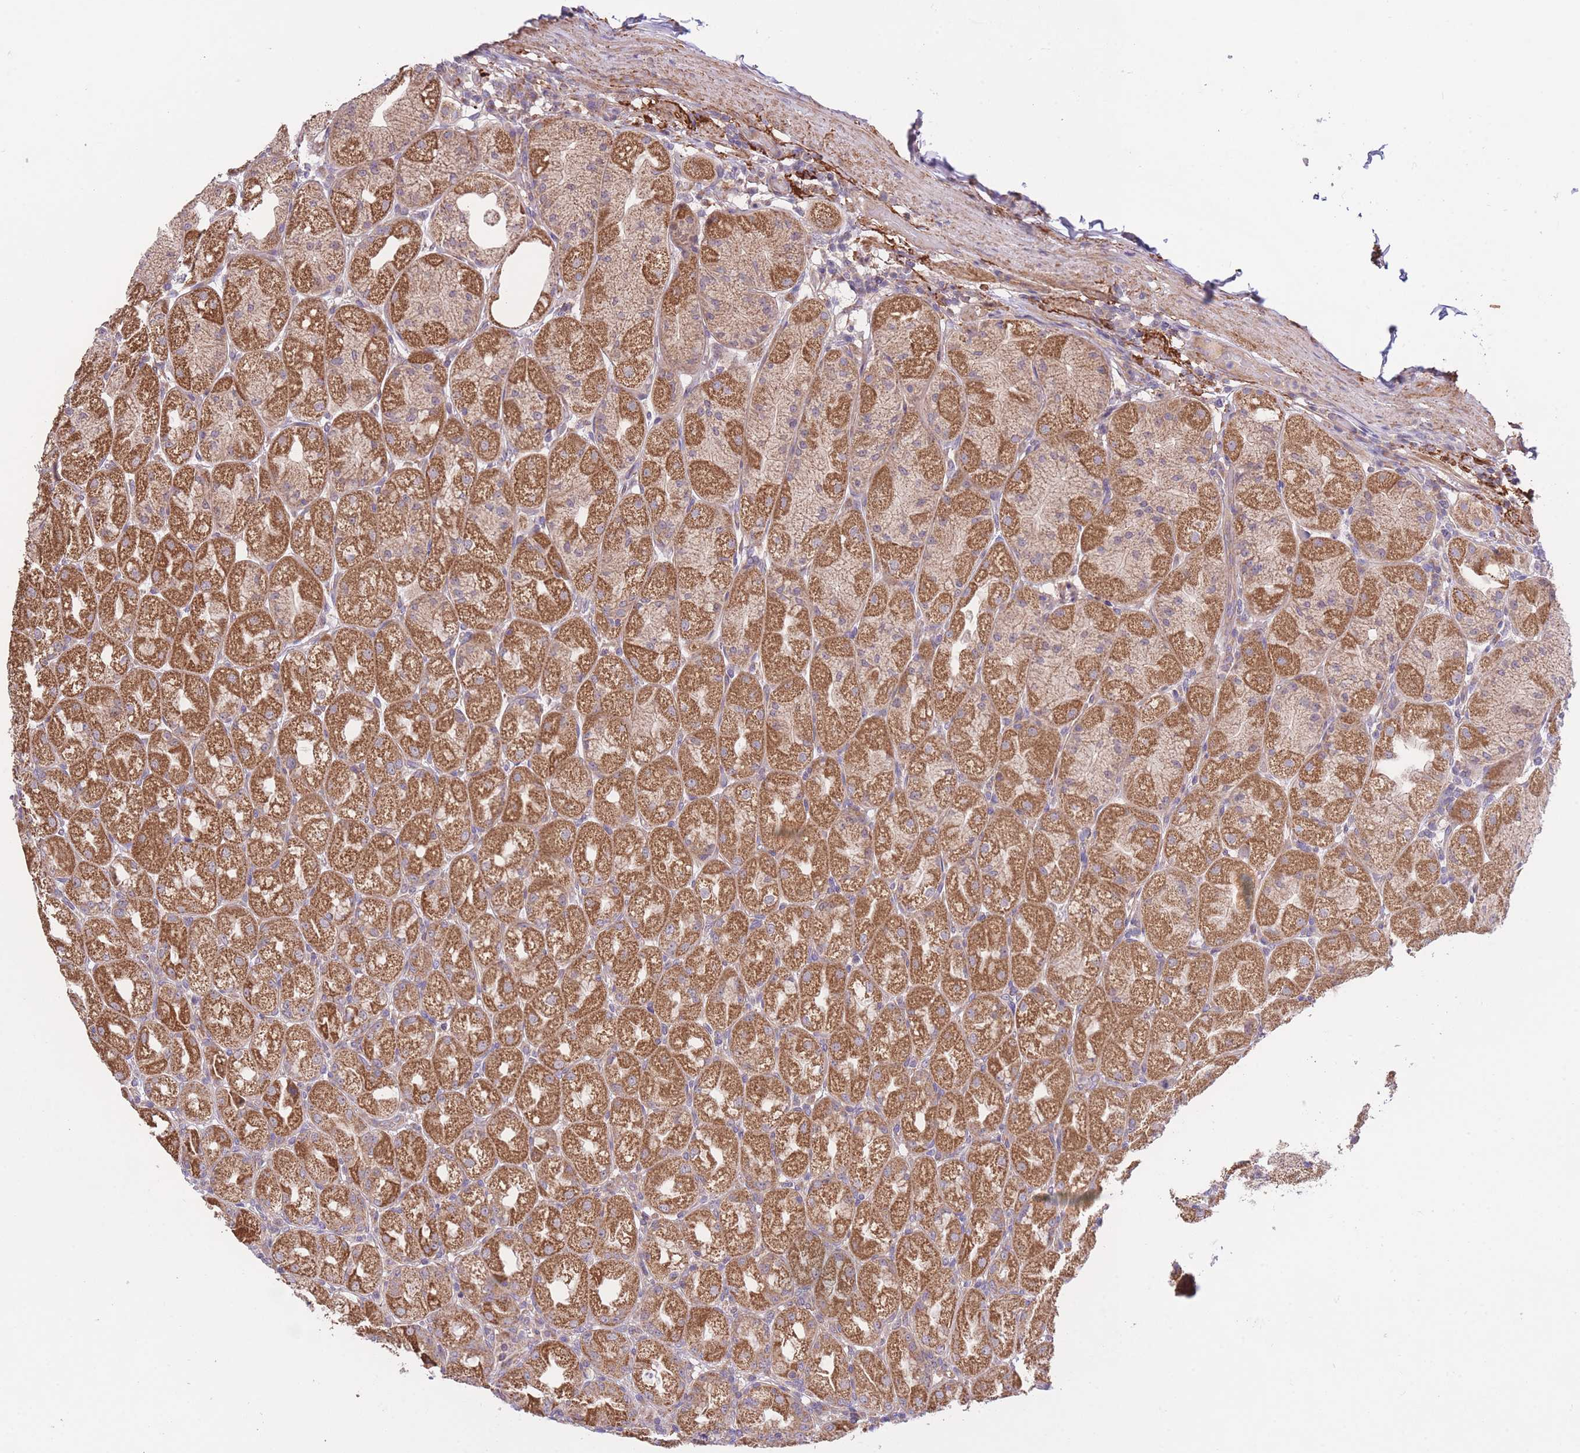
{"staining": {"intensity": "strong", "quantity": ">75%", "location": "cytoplasmic/membranous"}, "tissue": "stomach", "cell_type": "Glandular cells", "image_type": "normal", "snomed": [{"axis": "morphology", "description": "Normal tissue, NOS"}, {"axis": "topography", "description": "Stomach, upper"}], "caption": "A brown stain shows strong cytoplasmic/membranous expression of a protein in glandular cells of unremarkable stomach. The staining is performed using DAB (3,3'-diaminobenzidine) brown chromogen to label protein expression. The nuclei are counter-stained blue using hematoxylin.", "gene": "ATP13A2", "patient": {"sex": "male", "age": 52}}